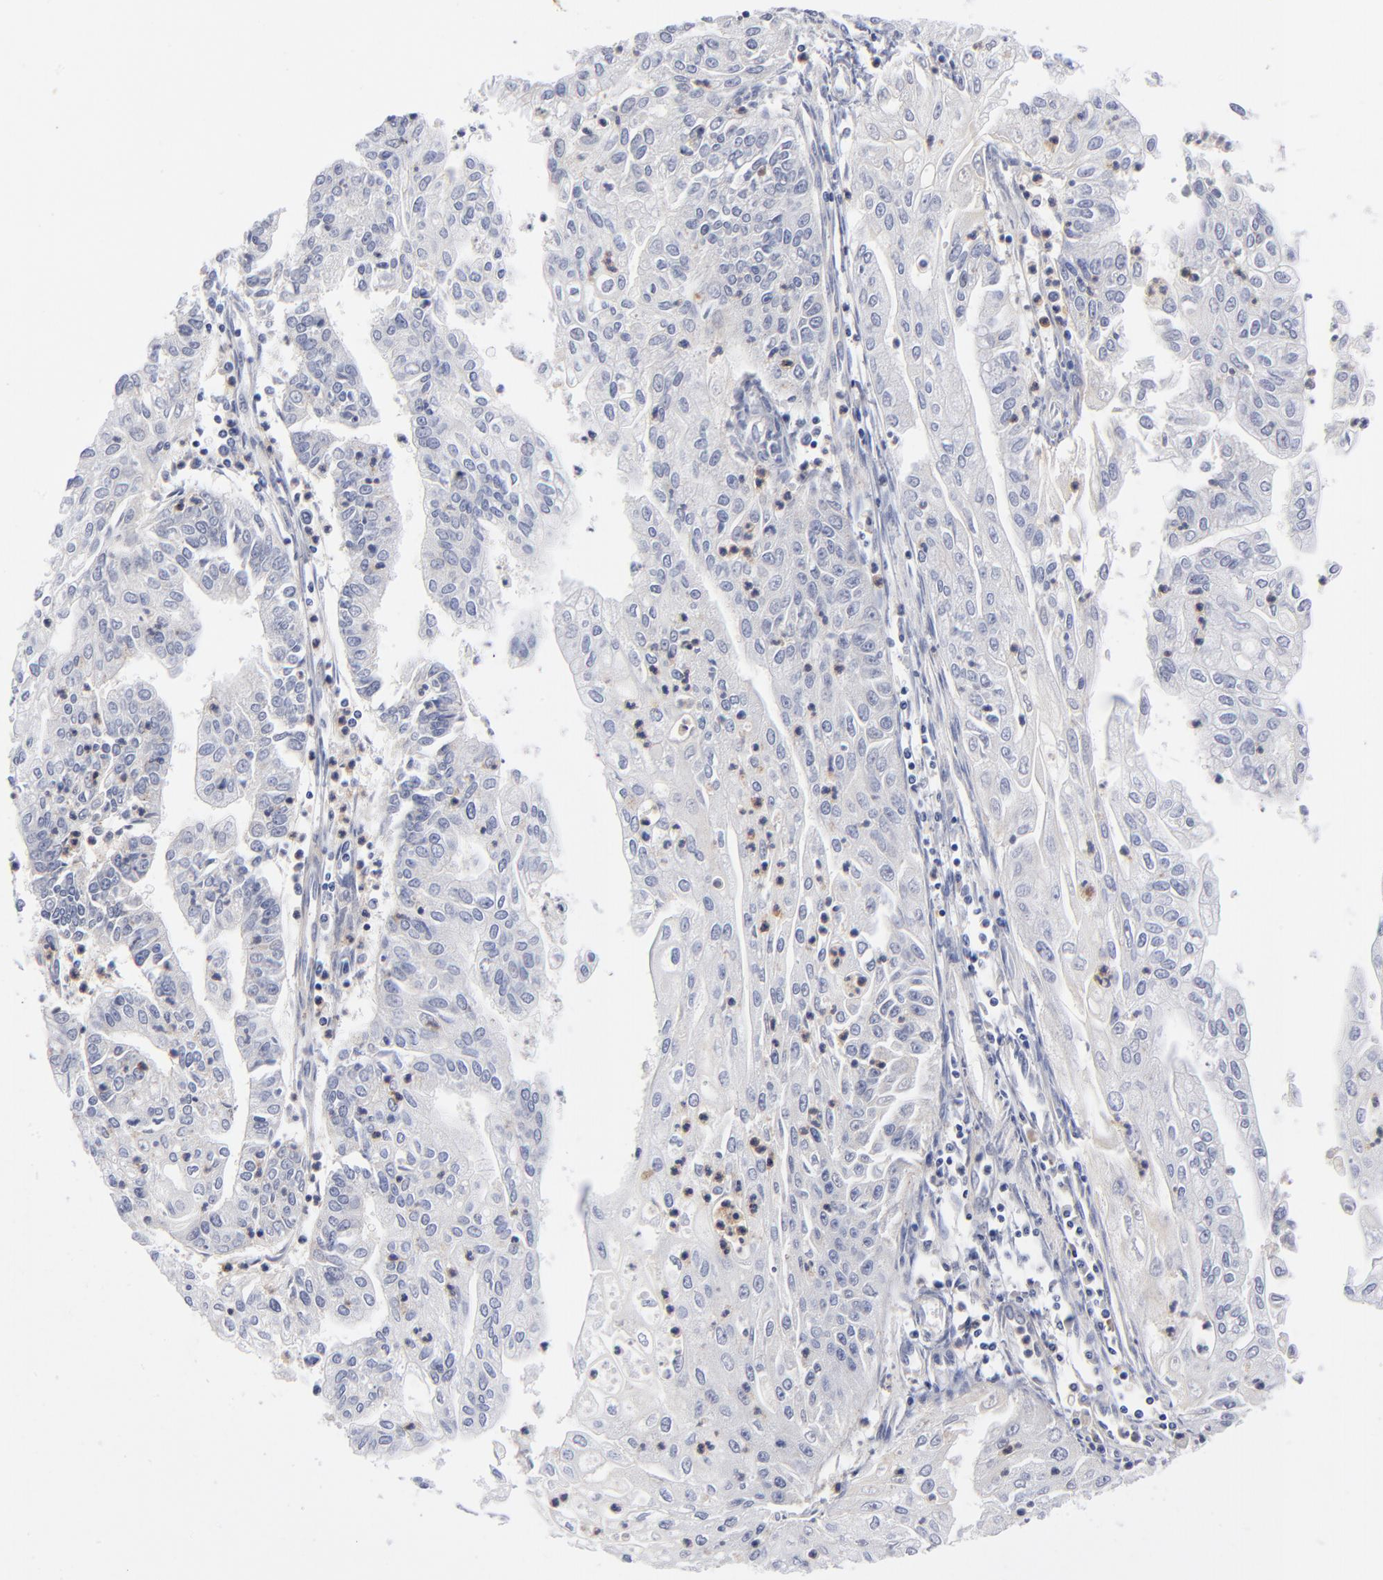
{"staining": {"intensity": "negative", "quantity": "none", "location": "none"}, "tissue": "endometrial cancer", "cell_type": "Tumor cells", "image_type": "cancer", "snomed": [{"axis": "morphology", "description": "Adenocarcinoma, NOS"}, {"axis": "topography", "description": "Endometrium"}], "caption": "Endometrial cancer (adenocarcinoma) was stained to show a protein in brown. There is no significant expression in tumor cells.", "gene": "CCR3", "patient": {"sex": "female", "age": 75}}